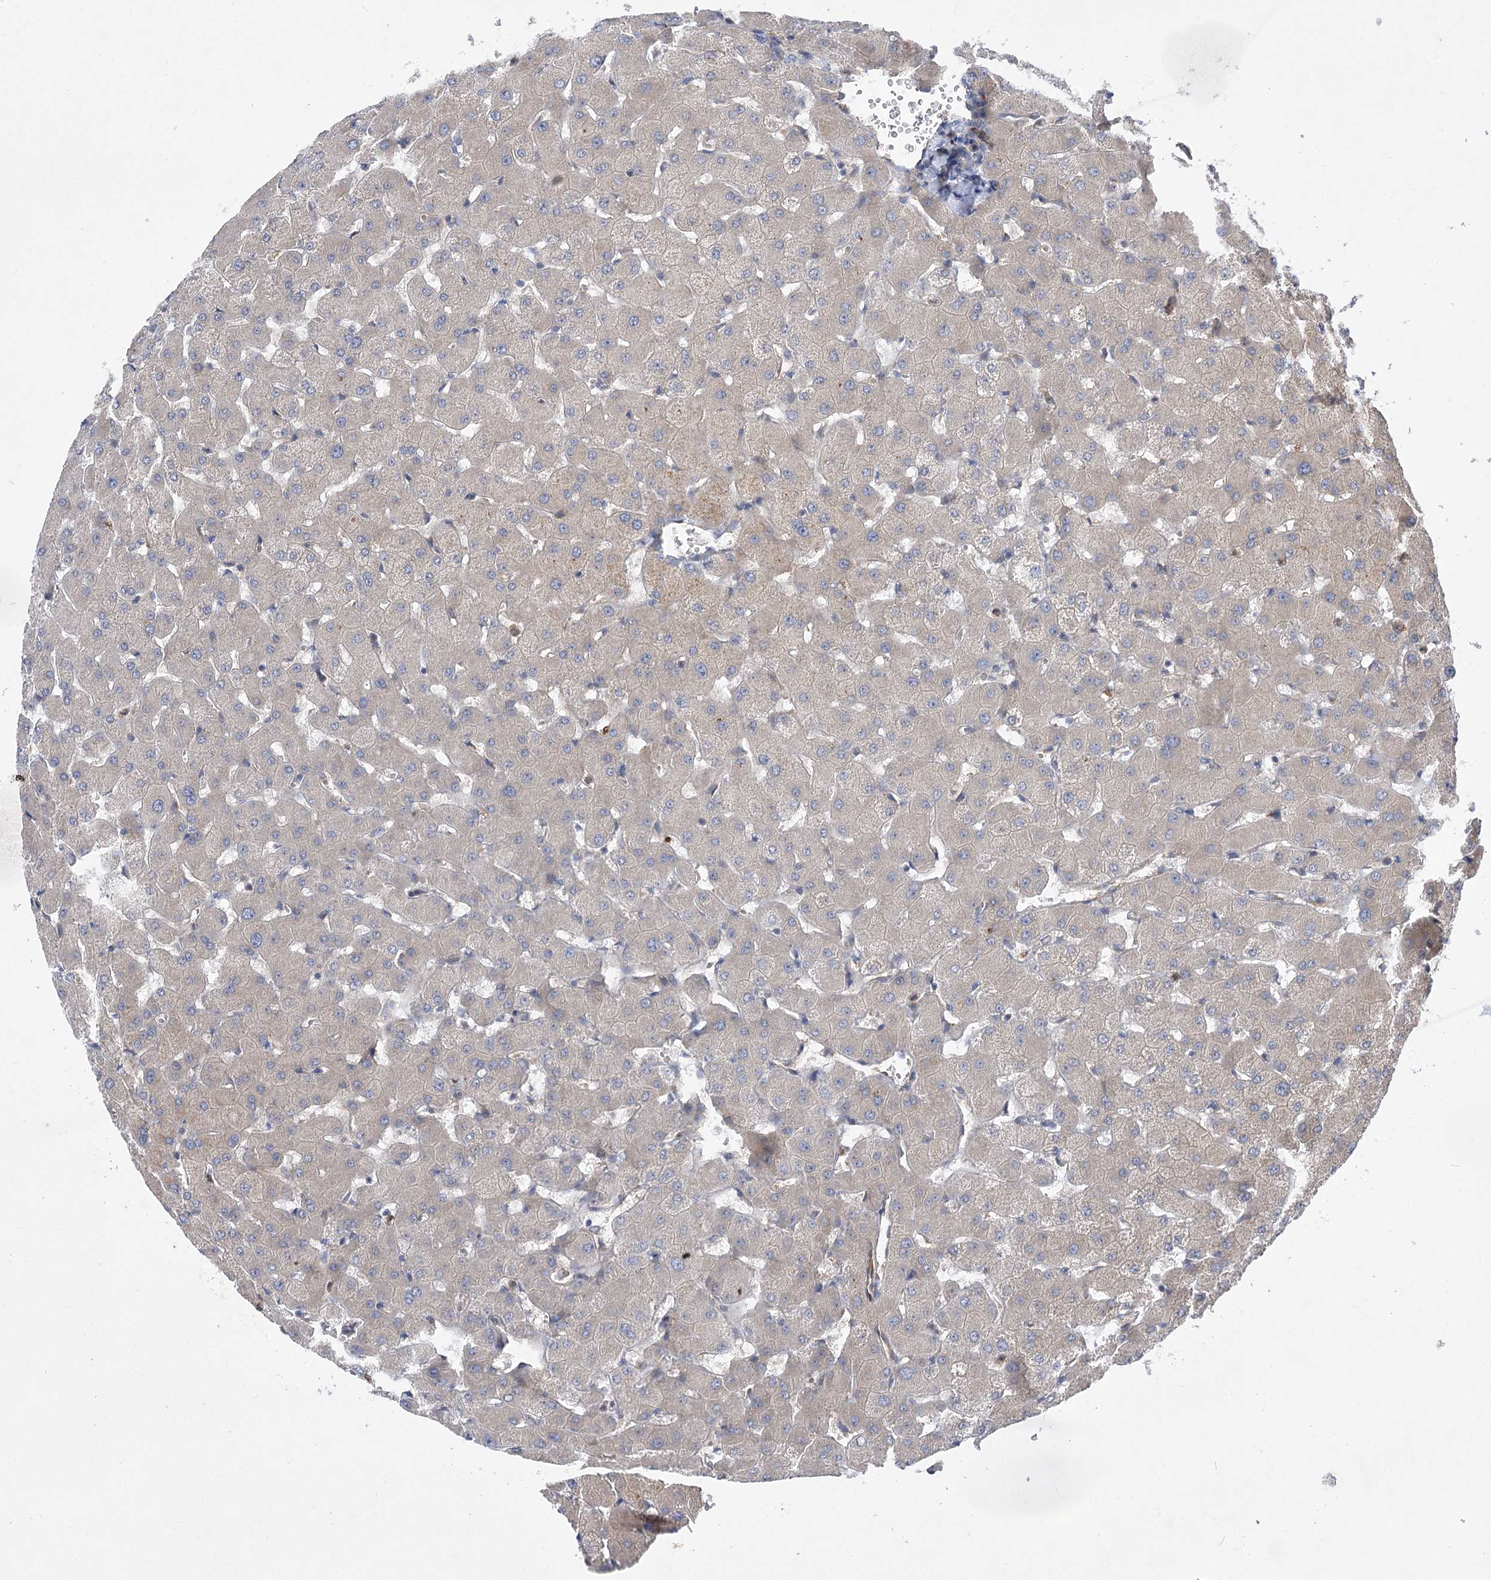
{"staining": {"intensity": "negative", "quantity": "none", "location": "none"}, "tissue": "liver", "cell_type": "Cholangiocytes", "image_type": "normal", "snomed": [{"axis": "morphology", "description": "Normal tissue, NOS"}, {"axis": "topography", "description": "Liver"}], "caption": "DAB immunohistochemical staining of normal liver displays no significant staining in cholangiocytes.", "gene": "ARHGAP31", "patient": {"sex": "female", "age": 63}}